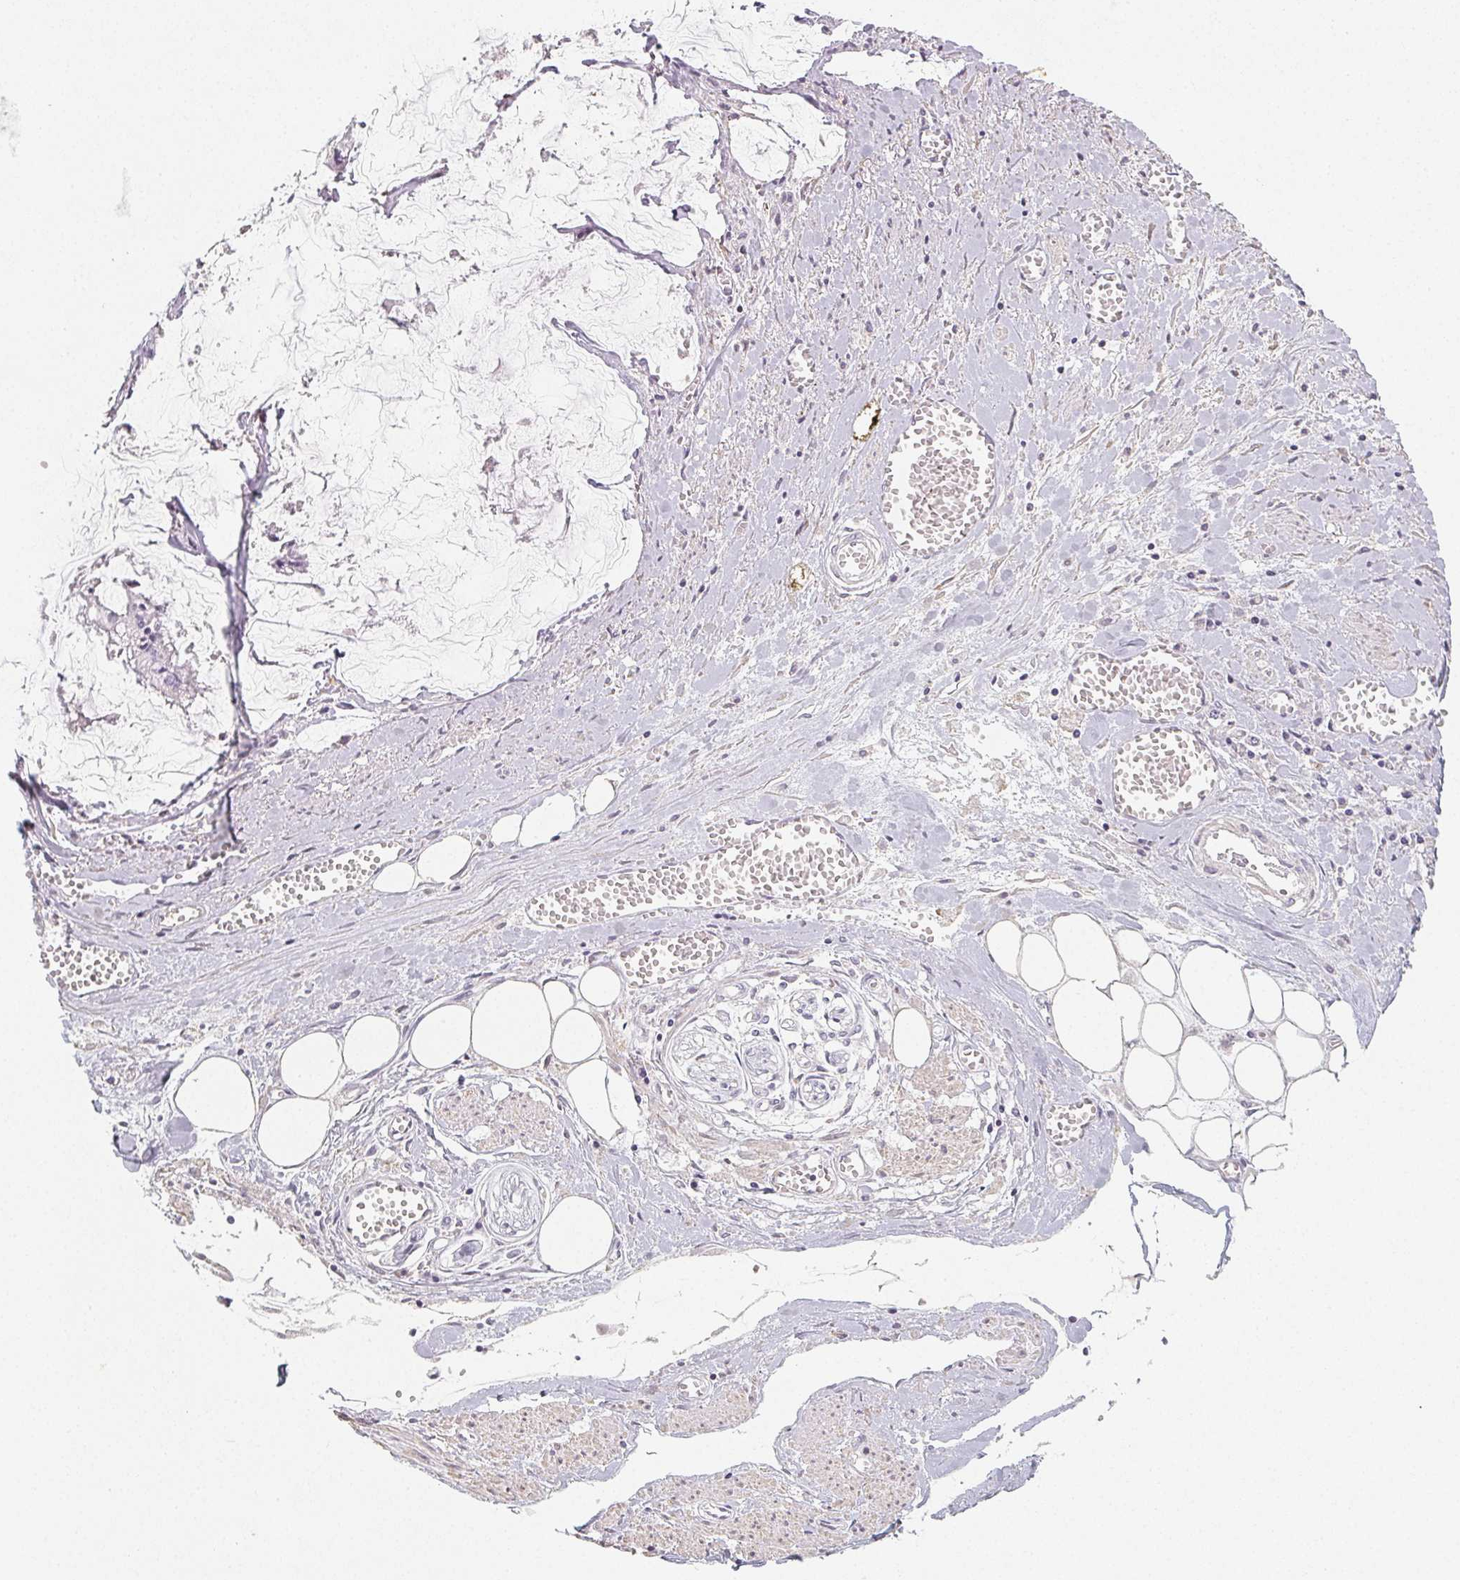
{"staining": {"intensity": "negative", "quantity": "none", "location": "none"}, "tissue": "ovarian cancer", "cell_type": "Tumor cells", "image_type": "cancer", "snomed": [{"axis": "morphology", "description": "Cystadenocarcinoma, mucinous, NOS"}, {"axis": "topography", "description": "Ovary"}], "caption": "A high-resolution photomicrograph shows IHC staining of mucinous cystadenocarcinoma (ovarian), which shows no significant expression in tumor cells.", "gene": "LRRC23", "patient": {"sex": "female", "age": 90}}